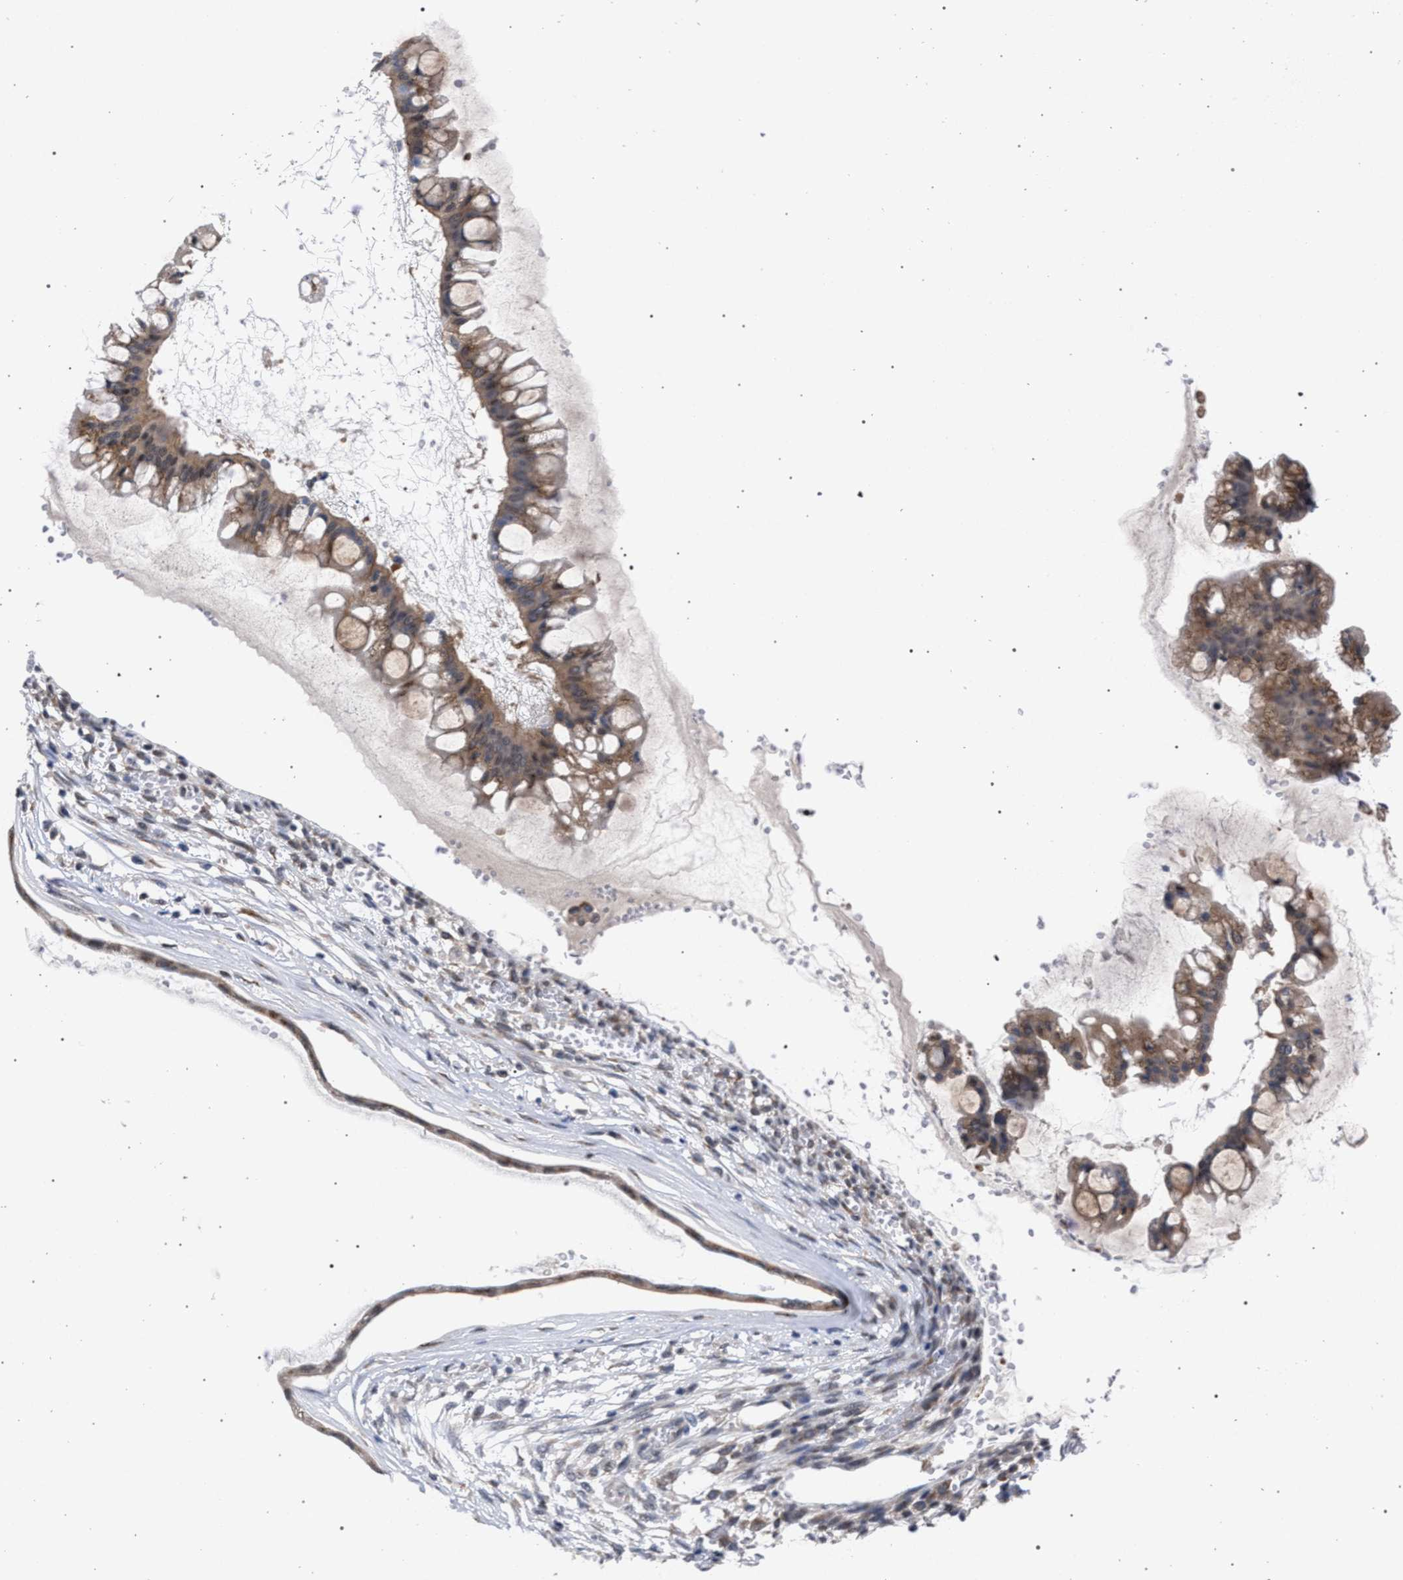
{"staining": {"intensity": "moderate", "quantity": ">75%", "location": "cytoplasmic/membranous"}, "tissue": "ovarian cancer", "cell_type": "Tumor cells", "image_type": "cancer", "snomed": [{"axis": "morphology", "description": "Cystadenocarcinoma, mucinous, NOS"}, {"axis": "topography", "description": "Ovary"}], "caption": "This histopathology image shows immunohistochemistry (IHC) staining of mucinous cystadenocarcinoma (ovarian), with medium moderate cytoplasmic/membranous expression in approximately >75% of tumor cells.", "gene": "GOLGA2", "patient": {"sex": "female", "age": 73}}